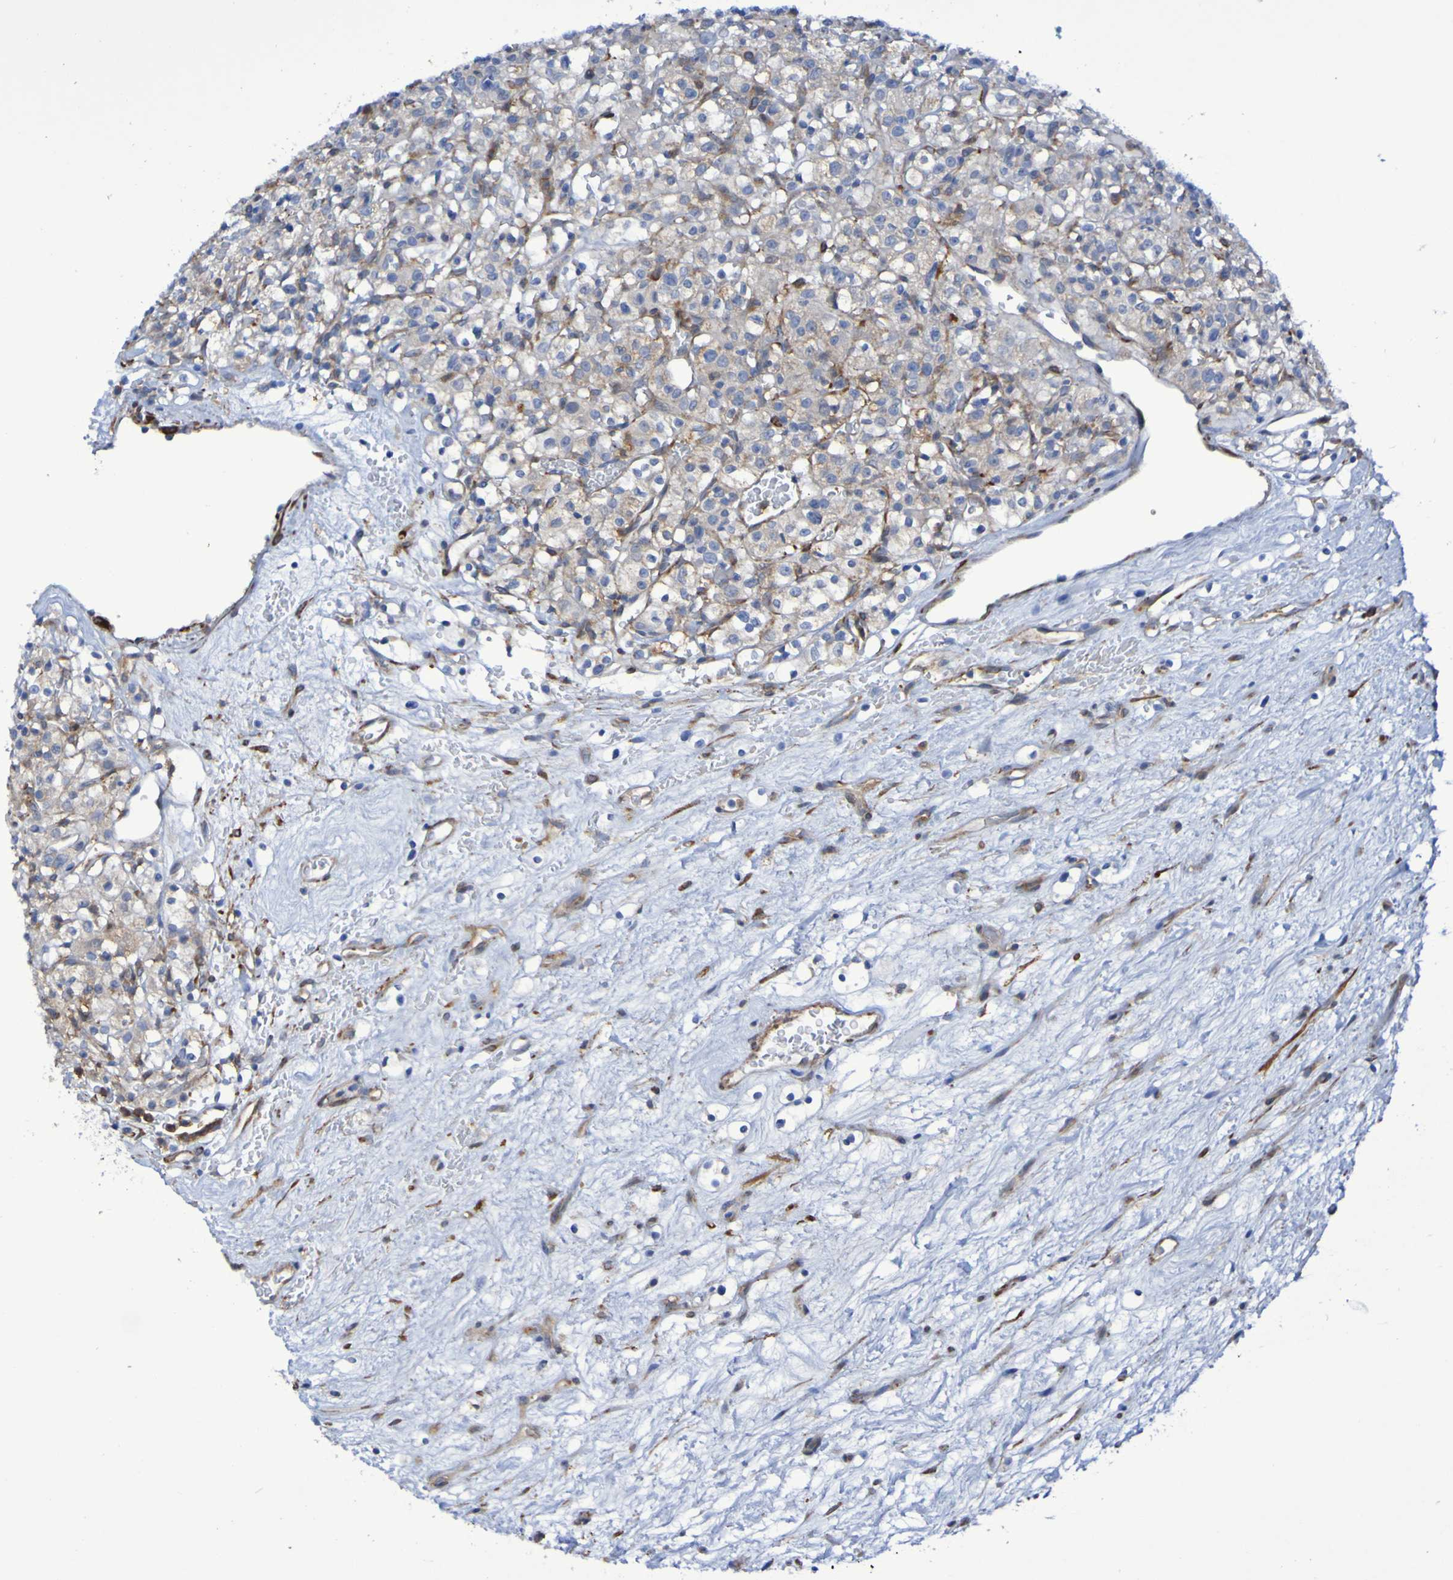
{"staining": {"intensity": "weak", "quantity": "<25%", "location": "cytoplasmic/membranous"}, "tissue": "renal cancer", "cell_type": "Tumor cells", "image_type": "cancer", "snomed": [{"axis": "morphology", "description": "Normal tissue, NOS"}, {"axis": "morphology", "description": "Adenocarcinoma, NOS"}, {"axis": "topography", "description": "Kidney"}], "caption": "Protein analysis of renal cancer (adenocarcinoma) displays no significant staining in tumor cells.", "gene": "SCRG1", "patient": {"sex": "female", "age": 72}}